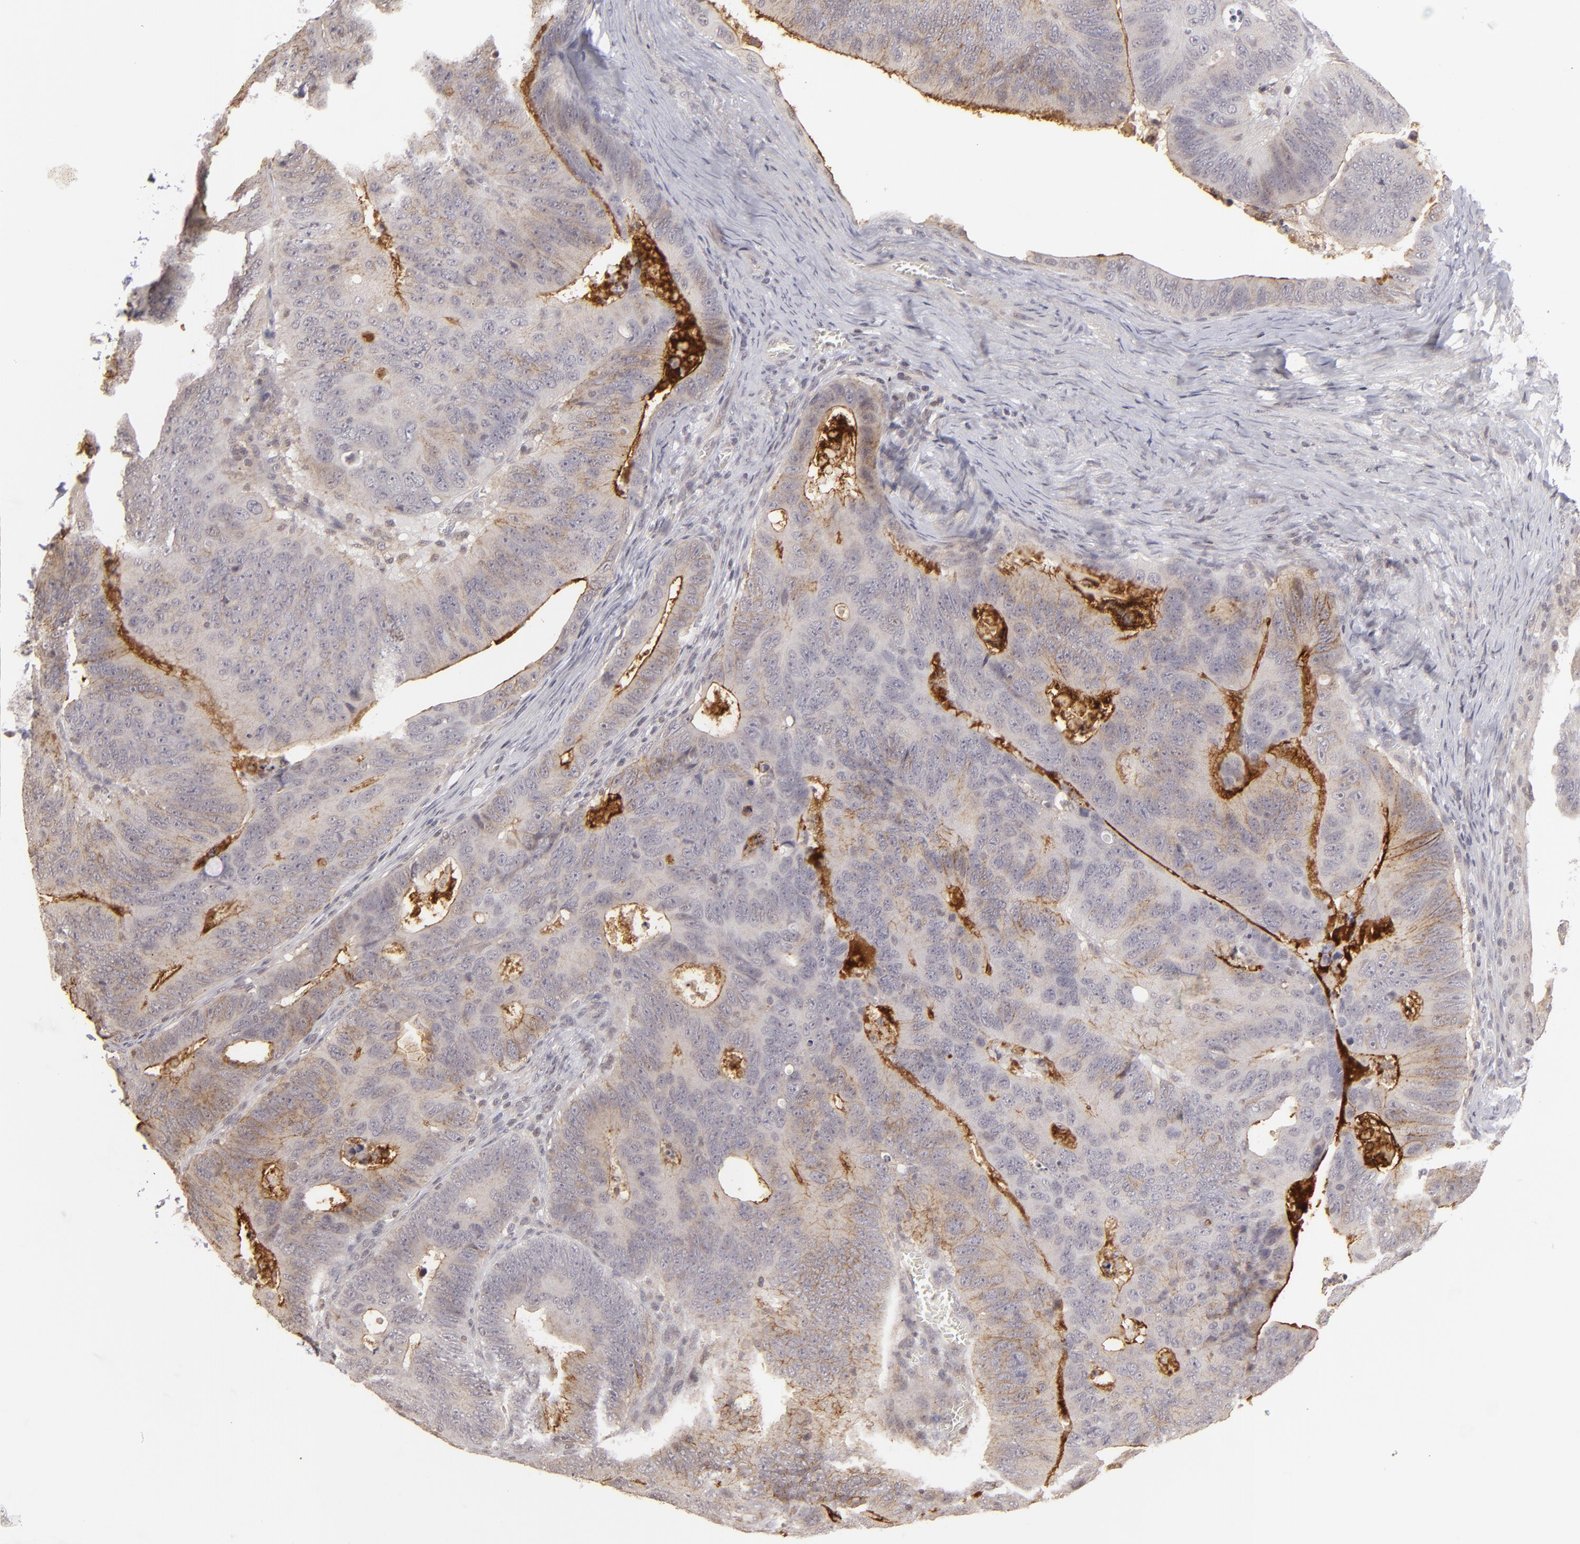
{"staining": {"intensity": "moderate", "quantity": "<25%", "location": "cytoplasmic/membranous"}, "tissue": "colorectal cancer", "cell_type": "Tumor cells", "image_type": "cancer", "snomed": [{"axis": "morphology", "description": "Adenocarcinoma, NOS"}, {"axis": "topography", "description": "Colon"}], "caption": "Moderate cytoplasmic/membranous protein expression is identified in approximately <25% of tumor cells in adenocarcinoma (colorectal).", "gene": "CLDN2", "patient": {"sex": "female", "age": 55}}